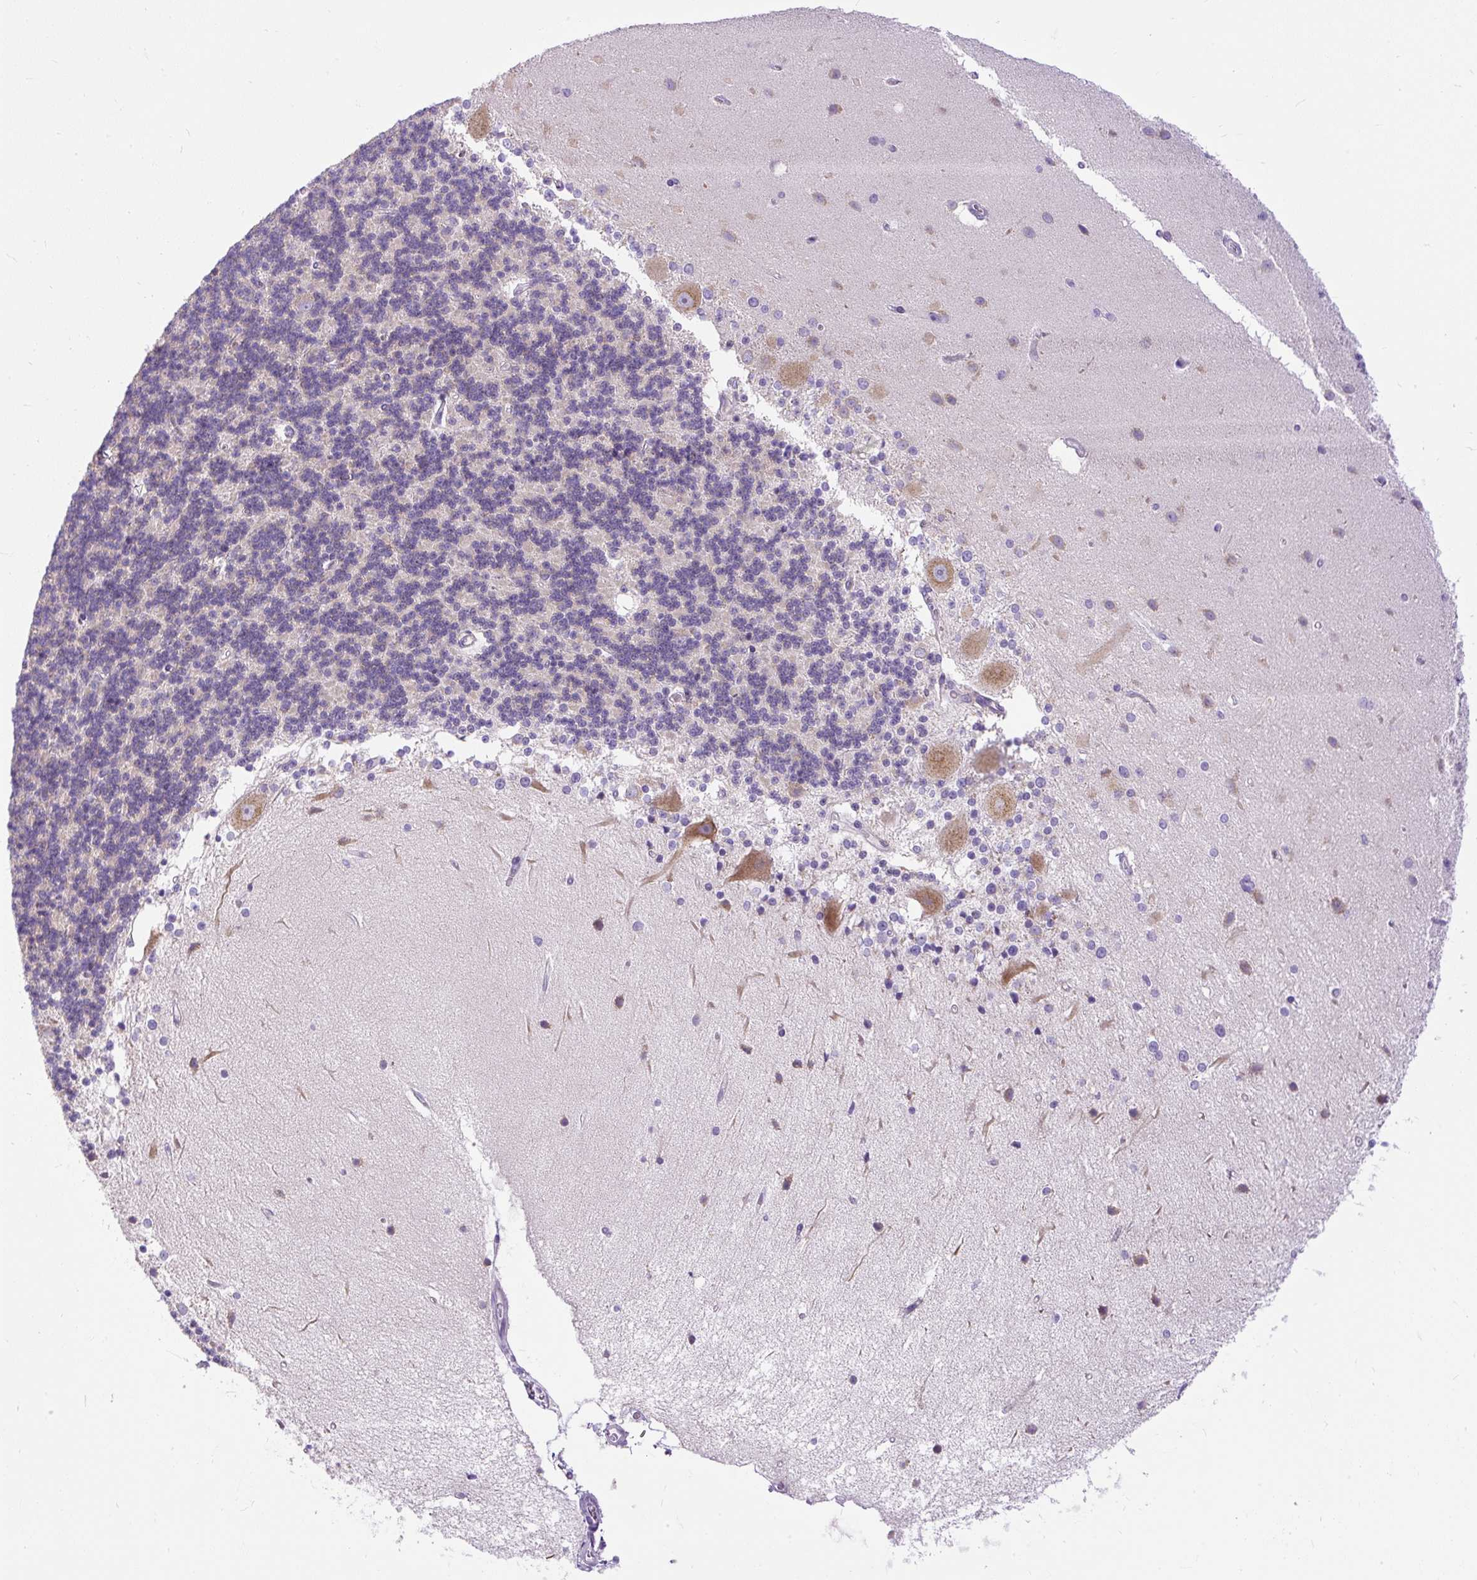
{"staining": {"intensity": "negative", "quantity": "none", "location": "none"}, "tissue": "cerebellum", "cell_type": "Cells in granular layer", "image_type": "normal", "snomed": [{"axis": "morphology", "description": "Normal tissue, NOS"}, {"axis": "topography", "description": "Cerebellum"}], "caption": "This histopathology image is of normal cerebellum stained with IHC to label a protein in brown with the nuclei are counter-stained blue. There is no expression in cells in granular layer.", "gene": "SYBU", "patient": {"sex": "female", "age": 54}}